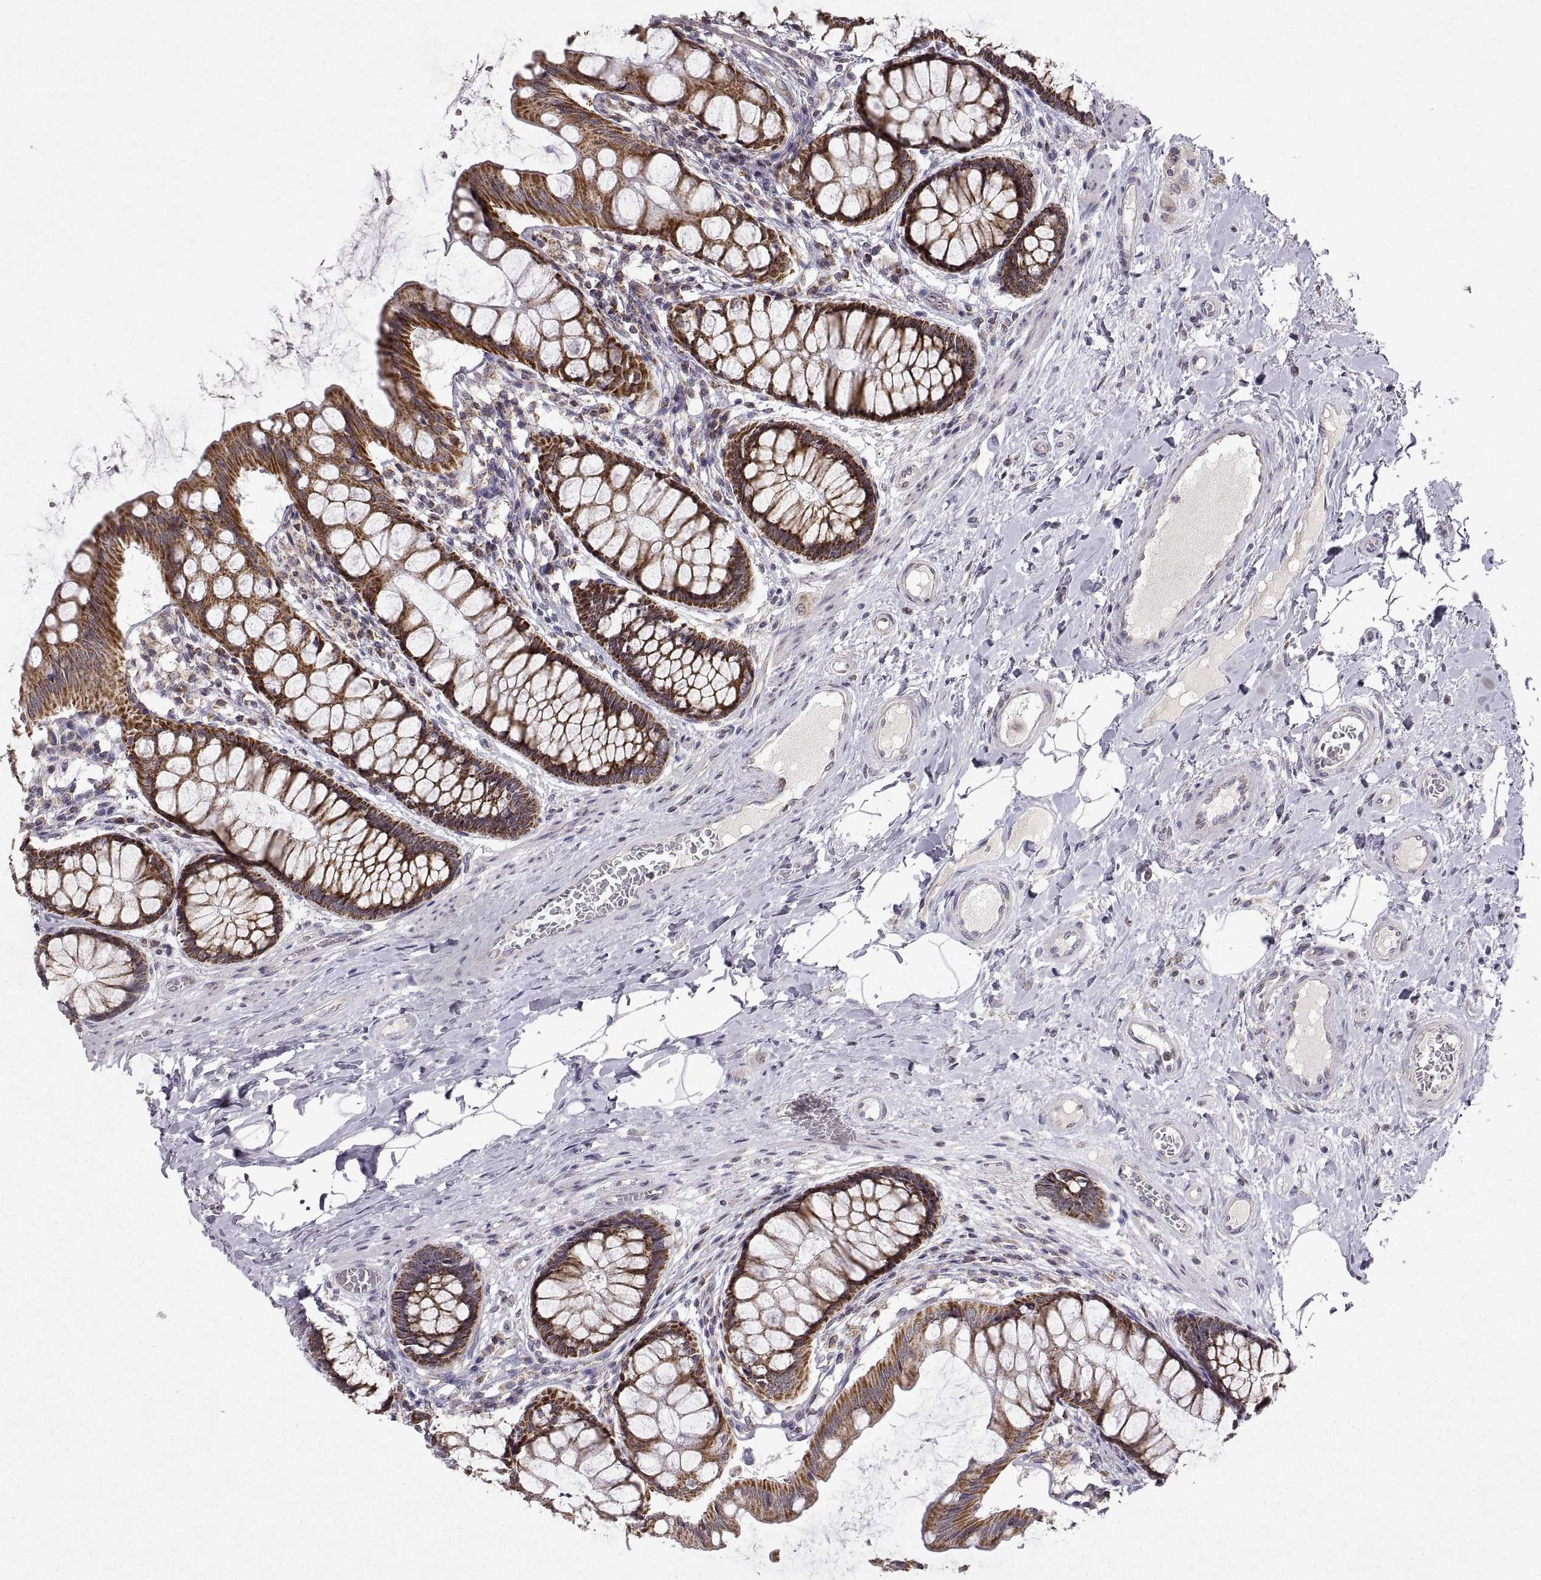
{"staining": {"intensity": "negative", "quantity": "none", "location": "none"}, "tissue": "colon", "cell_type": "Endothelial cells", "image_type": "normal", "snomed": [{"axis": "morphology", "description": "Normal tissue, NOS"}, {"axis": "topography", "description": "Colon"}], "caption": "The immunohistochemistry (IHC) micrograph has no significant staining in endothelial cells of colon. (DAB immunohistochemistry (IHC), high magnification).", "gene": "MANBAL", "patient": {"sex": "female", "age": 65}}